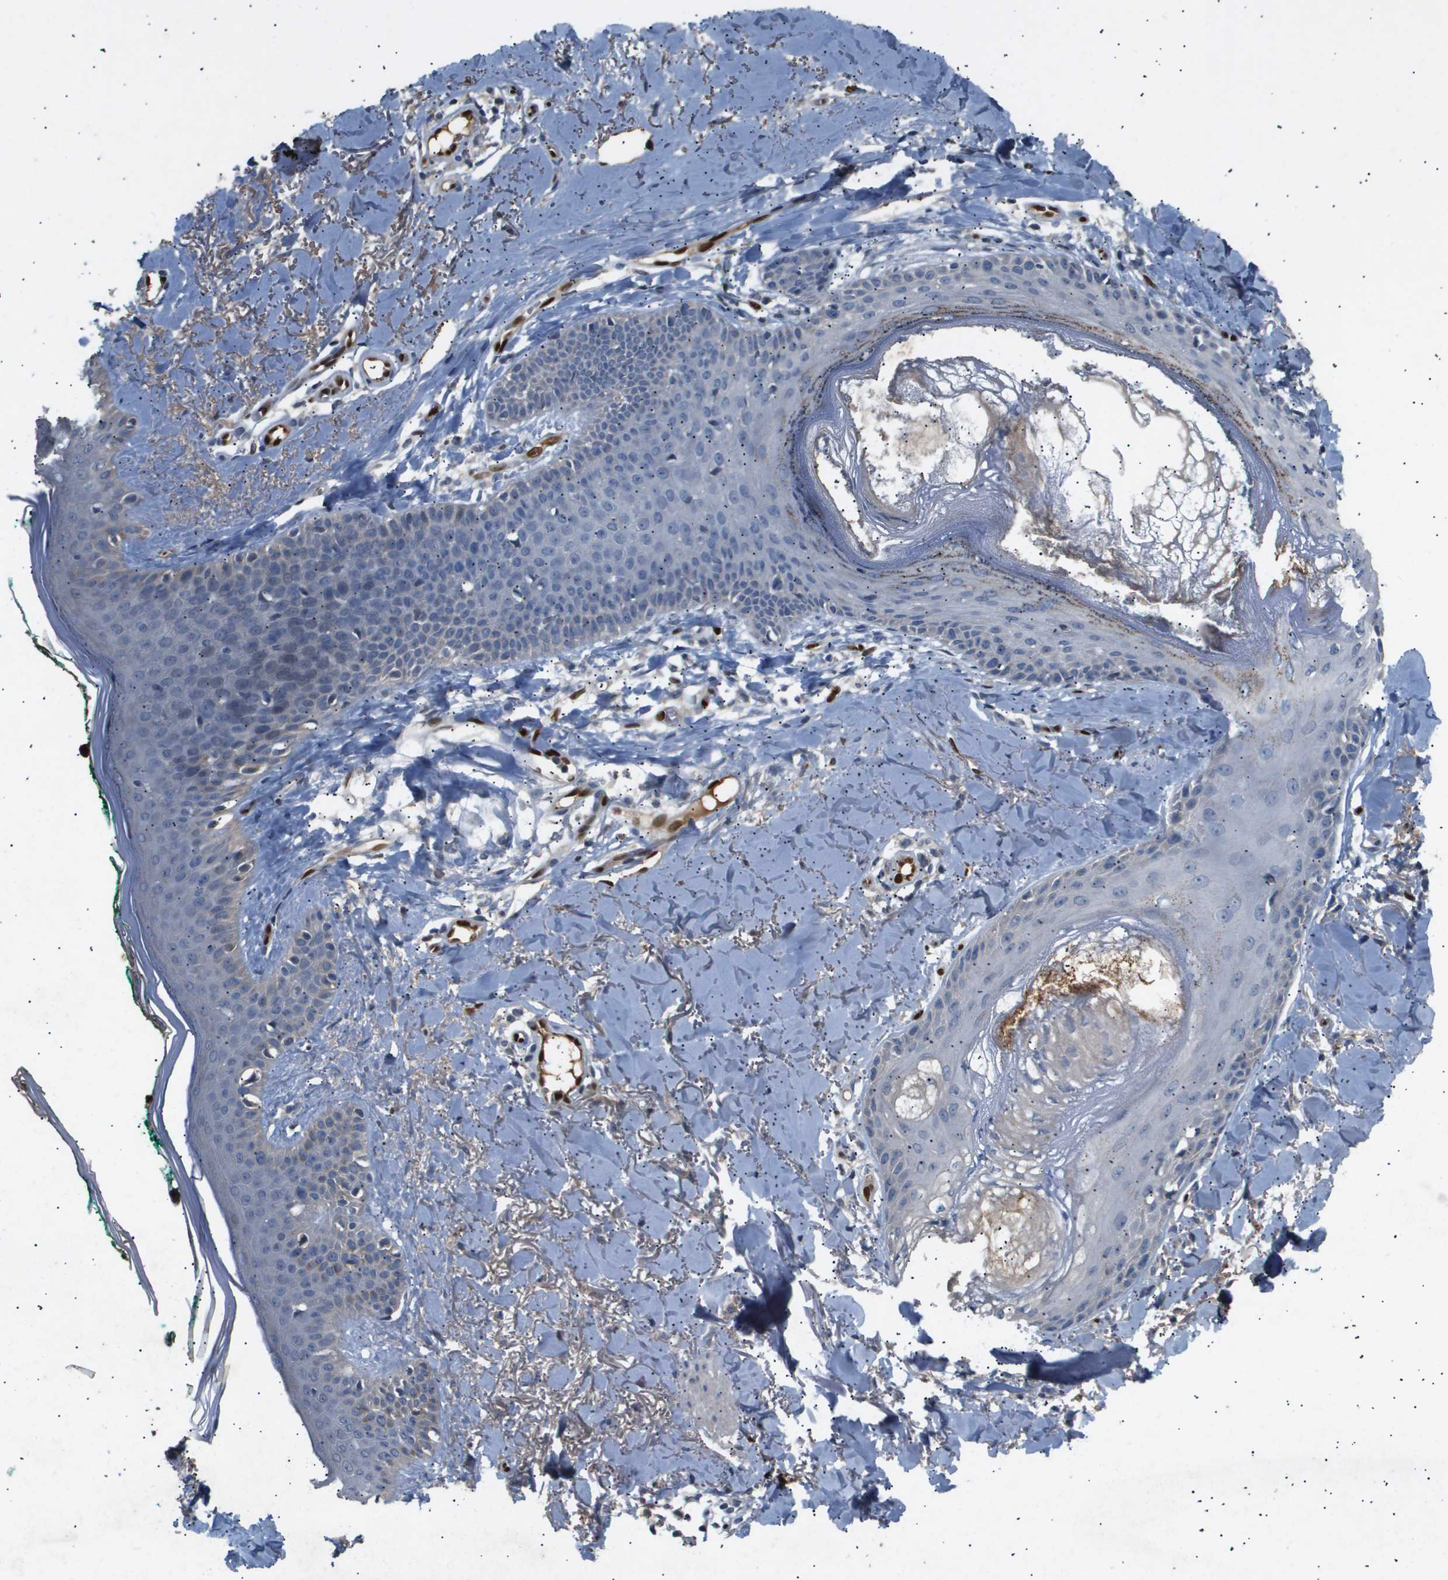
{"staining": {"intensity": "negative", "quantity": "none", "location": "none"}, "tissue": "skin cancer", "cell_type": "Tumor cells", "image_type": "cancer", "snomed": [{"axis": "morphology", "description": "Basal cell carcinoma"}, {"axis": "topography", "description": "Skin"}], "caption": "Protein analysis of basal cell carcinoma (skin) reveals no significant staining in tumor cells.", "gene": "ERG", "patient": {"sex": "male", "age": 43}}